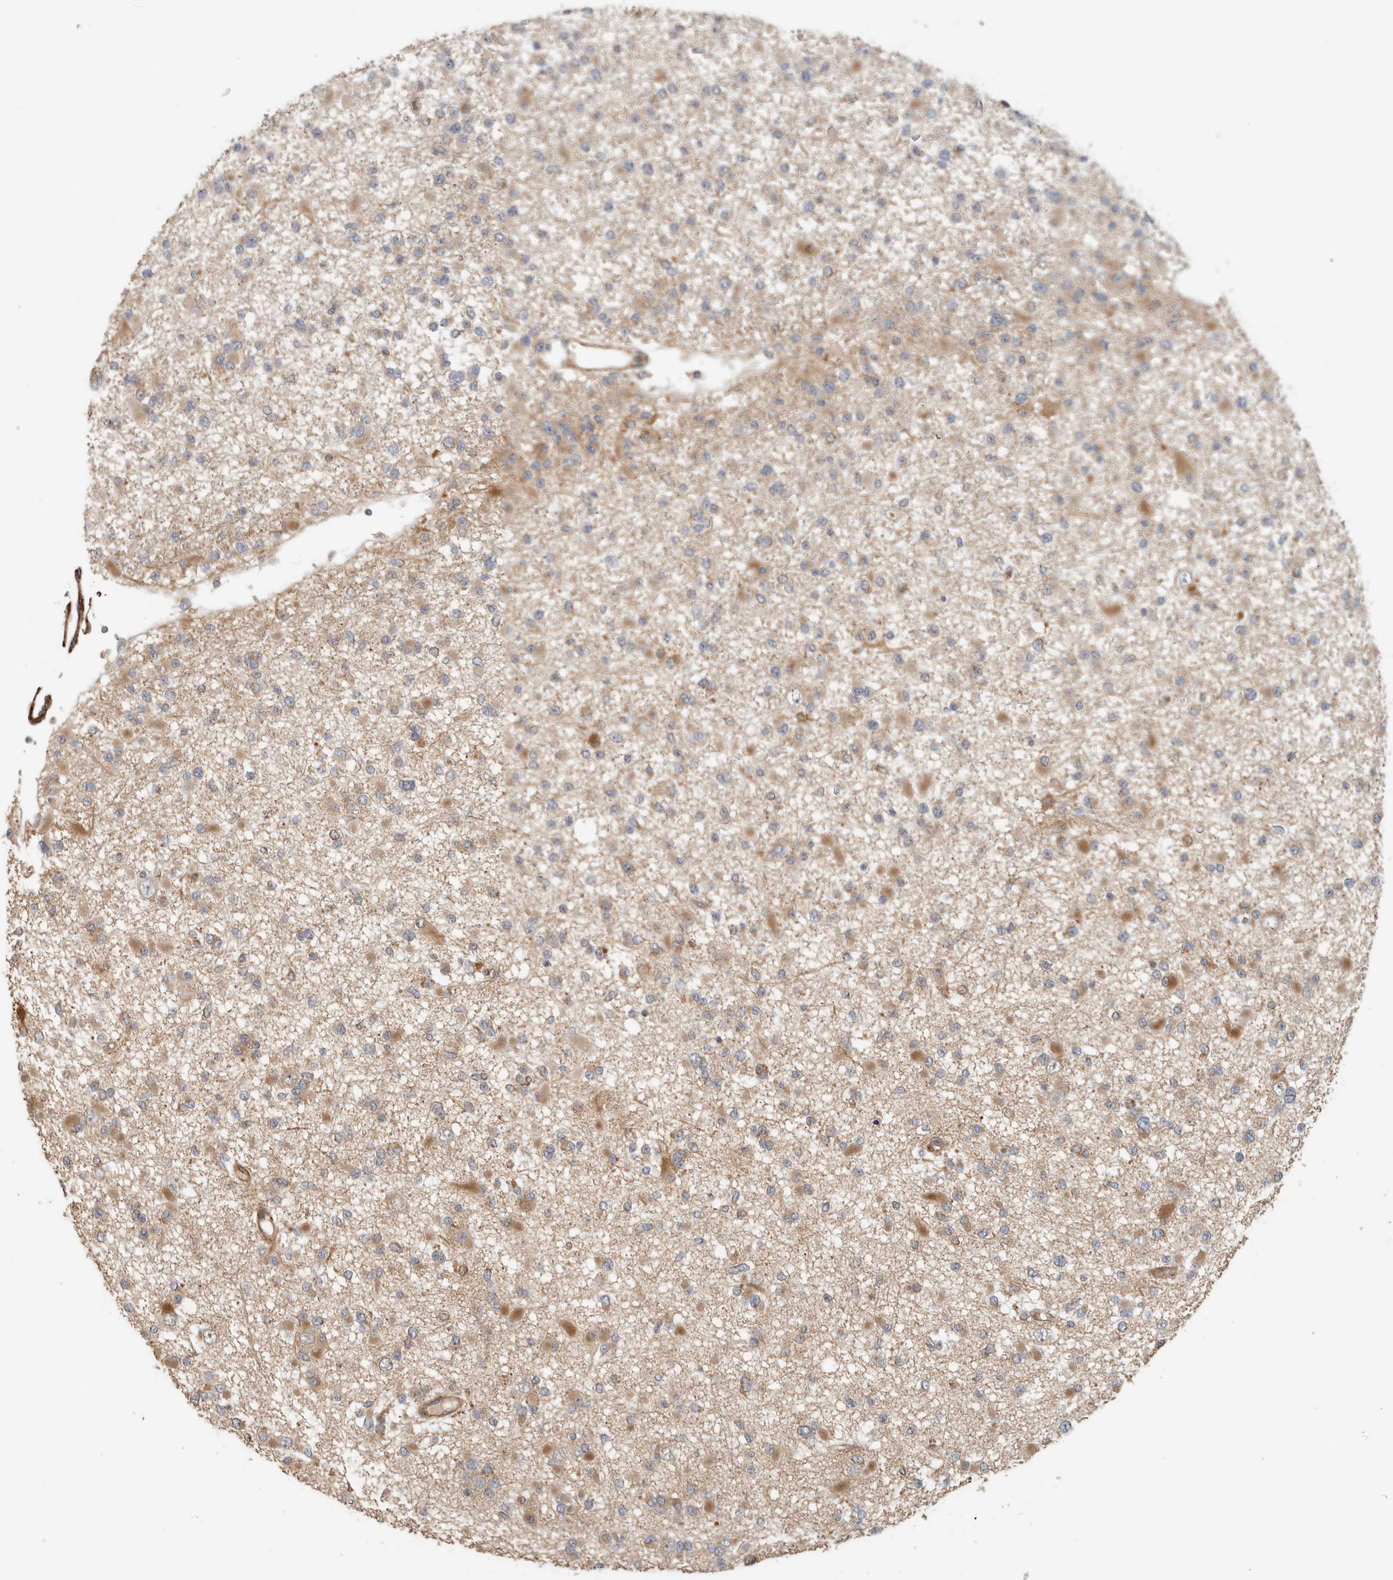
{"staining": {"intensity": "weak", "quantity": ">75%", "location": "cytoplasmic/membranous"}, "tissue": "glioma", "cell_type": "Tumor cells", "image_type": "cancer", "snomed": [{"axis": "morphology", "description": "Glioma, malignant, Low grade"}, {"axis": "topography", "description": "Brain"}], "caption": "Glioma stained for a protein (brown) displays weak cytoplasmic/membranous positive expression in about >75% of tumor cells.", "gene": "SIPA1L2", "patient": {"sex": "female", "age": 22}}